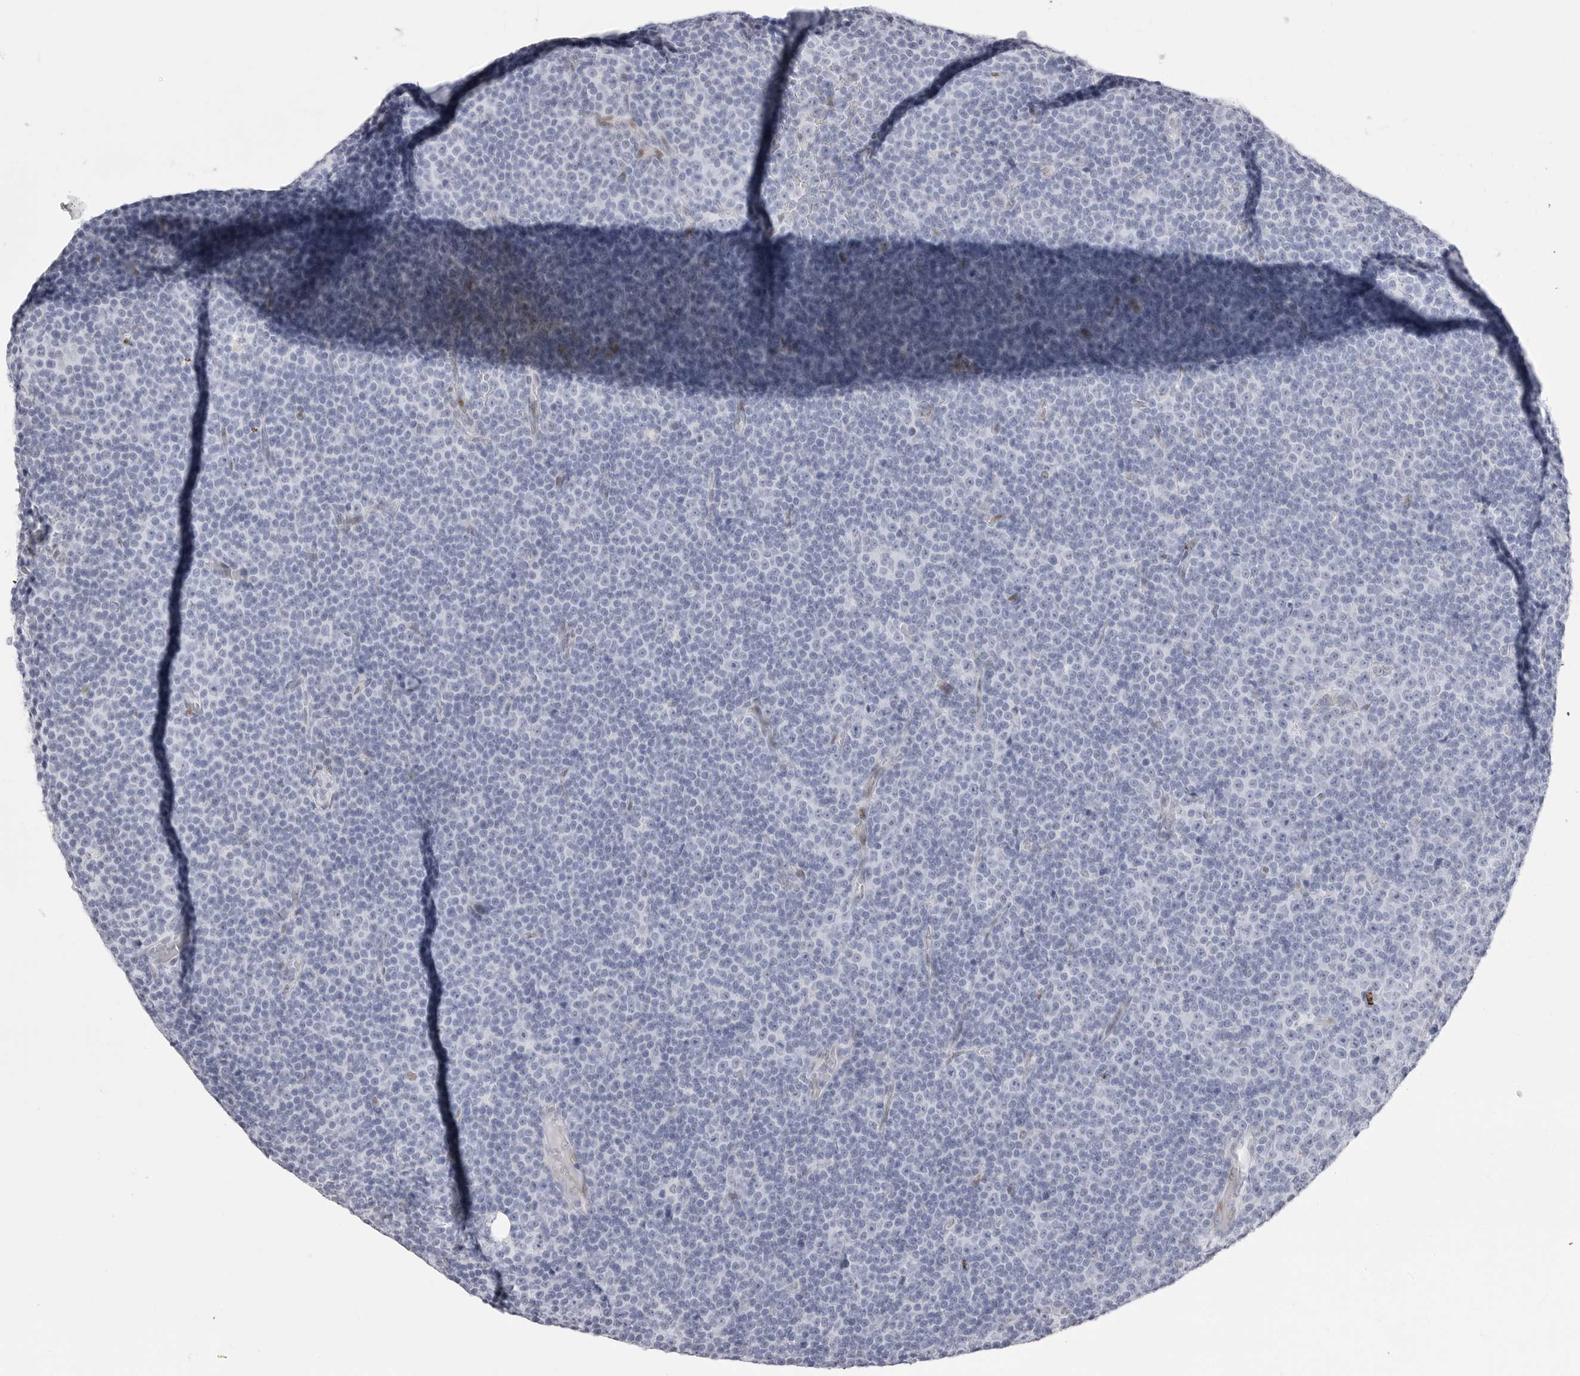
{"staining": {"intensity": "negative", "quantity": "none", "location": "none"}, "tissue": "lymphoma", "cell_type": "Tumor cells", "image_type": "cancer", "snomed": [{"axis": "morphology", "description": "Malignant lymphoma, non-Hodgkin's type, Low grade"}, {"axis": "topography", "description": "Lymph node"}], "caption": "Immunohistochemistry (IHC) of lymphoma reveals no positivity in tumor cells.", "gene": "TSSK1B", "patient": {"sex": "female", "age": 67}}